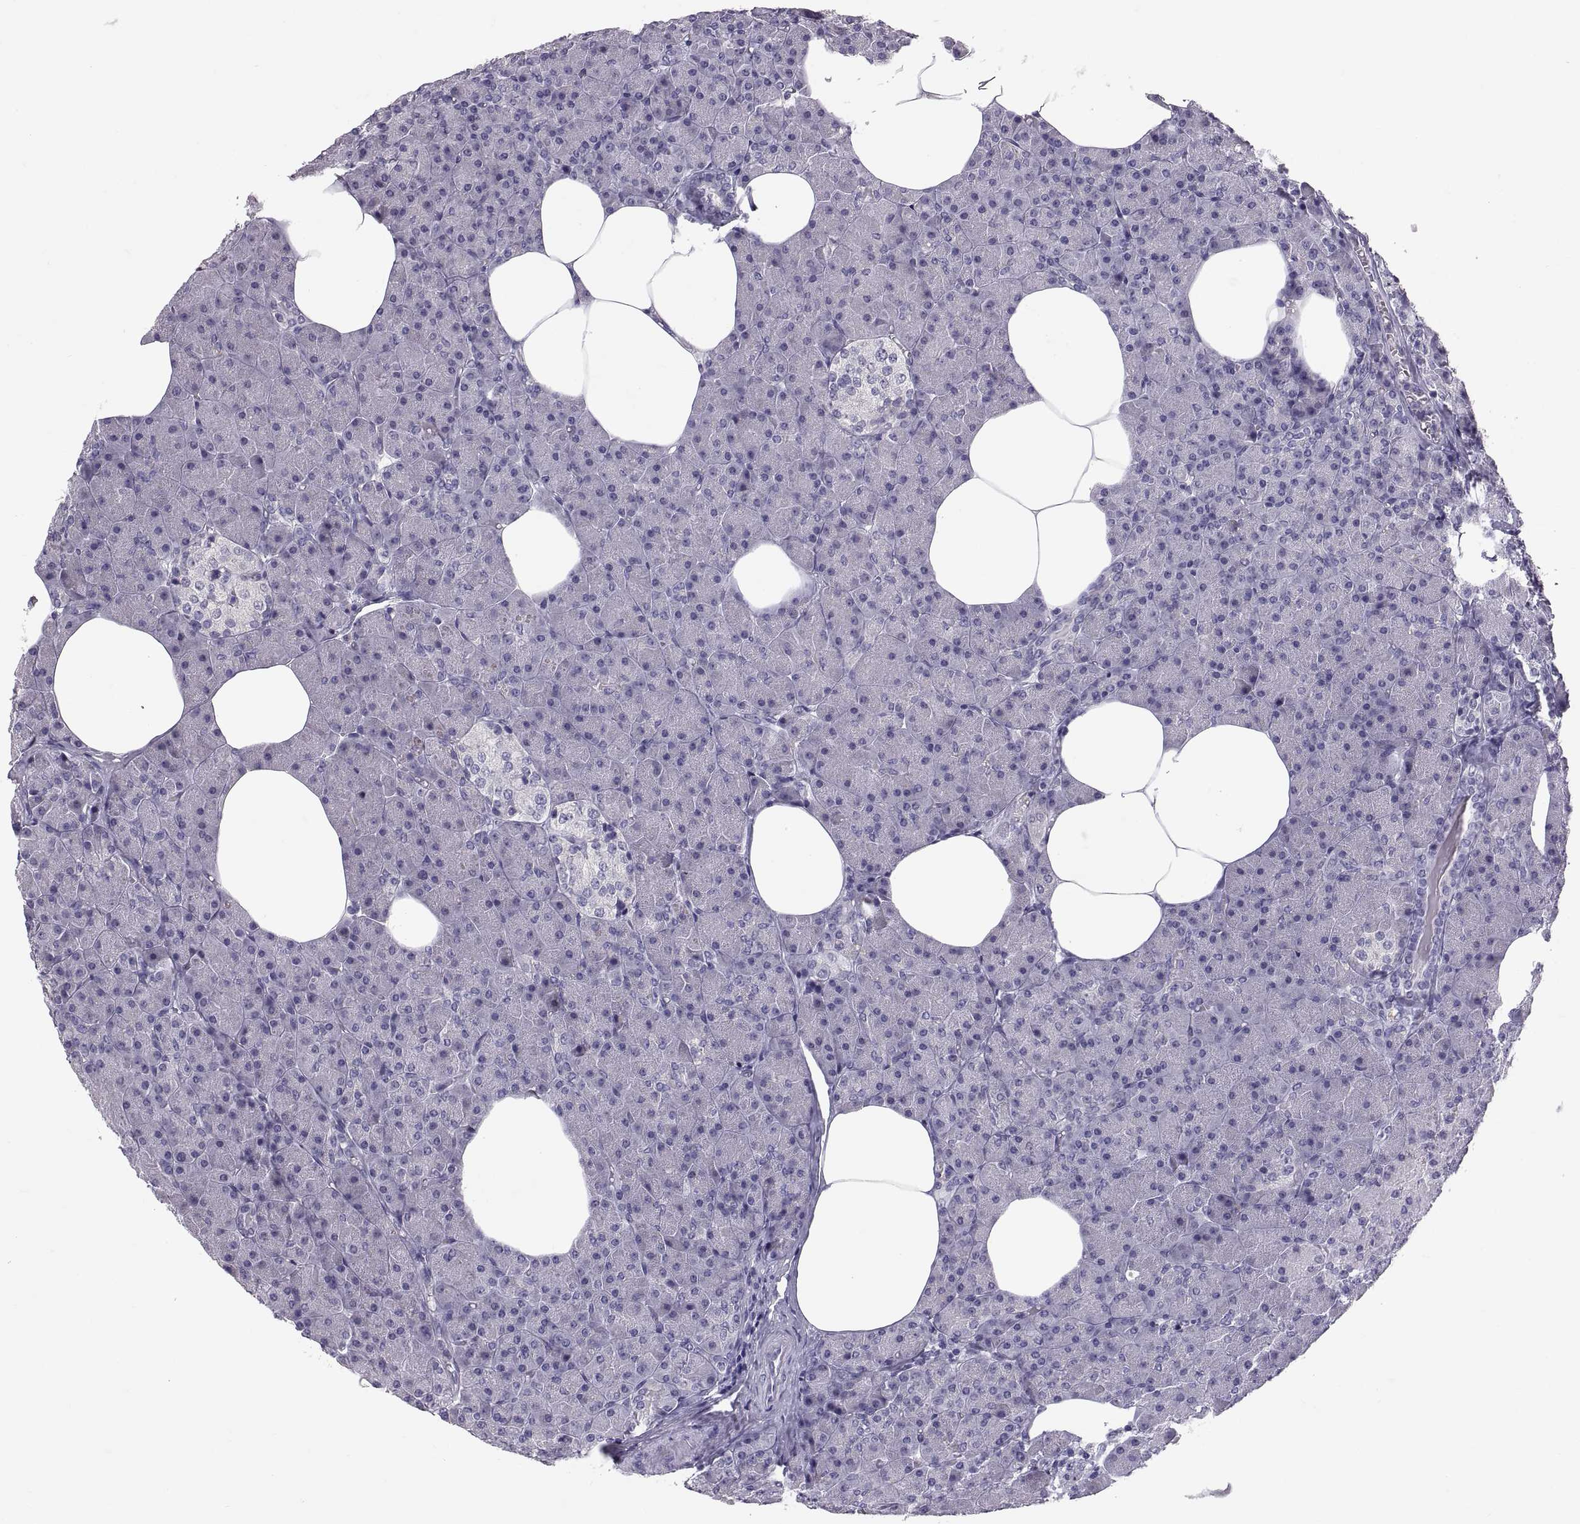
{"staining": {"intensity": "negative", "quantity": "none", "location": "none"}, "tissue": "pancreas", "cell_type": "Exocrine glandular cells", "image_type": "normal", "snomed": [{"axis": "morphology", "description": "Normal tissue, NOS"}, {"axis": "topography", "description": "Pancreas"}], "caption": "Exocrine glandular cells are negative for brown protein staining in unremarkable pancreas. (Immunohistochemistry, brightfield microscopy, high magnification).", "gene": "PTN", "patient": {"sex": "female", "age": 45}}